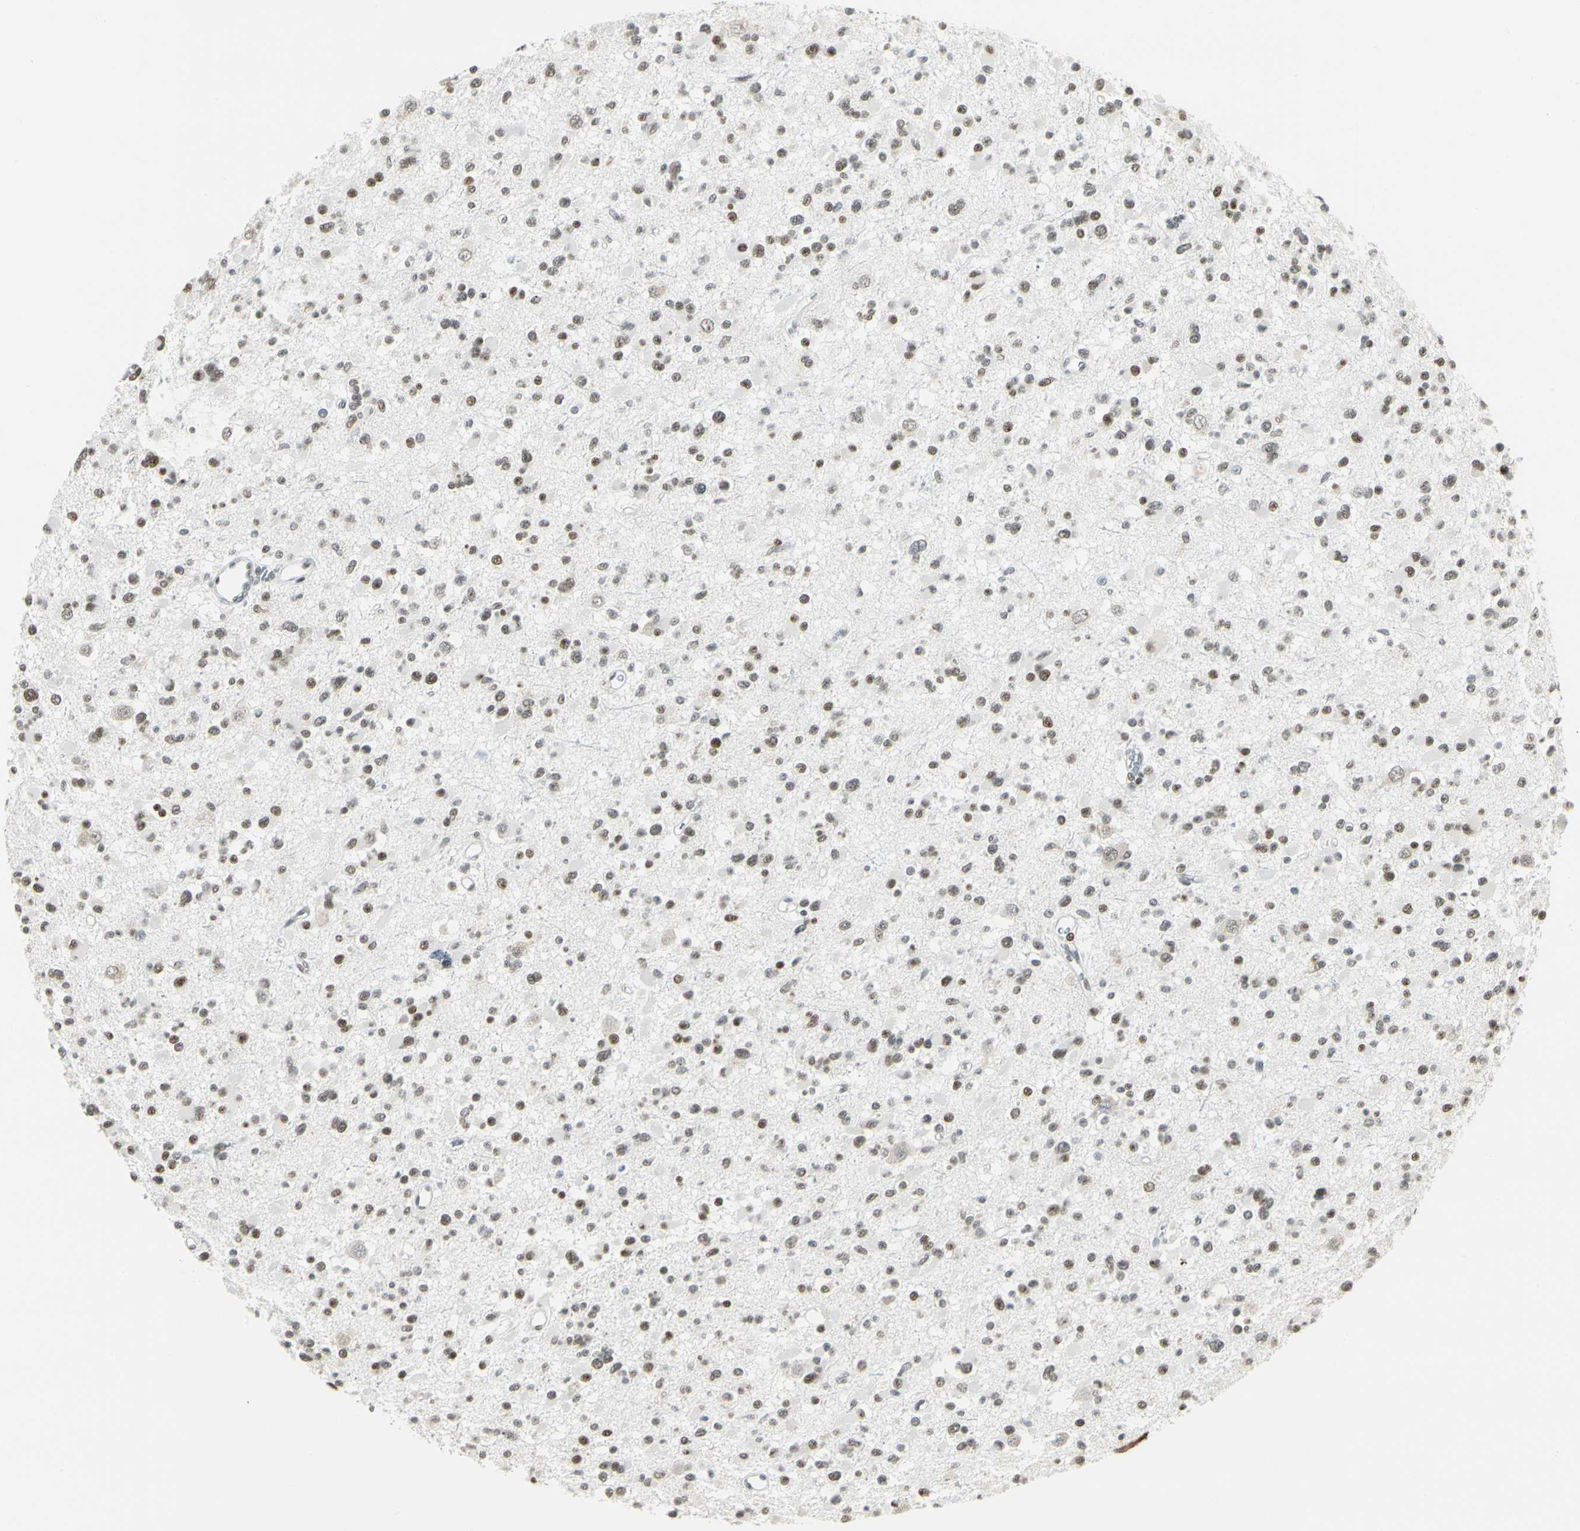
{"staining": {"intensity": "moderate", "quantity": ">75%", "location": "nuclear"}, "tissue": "glioma", "cell_type": "Tumor cells", "image_type": "cancer", "snomed": [{"axis": "morphology", "description": "Glioma, malignant, Low grade"}, {"axis": "topography", "description": "Brain"}], "caption": "Approximately >75% of tumor cells in malignant glioma (low-grade) reveal moderate nuclear protein expression as visualized by brown immunohistochemical staining.", "gene": "NELFE", "patient": {"sex": "female", "age": 22}}